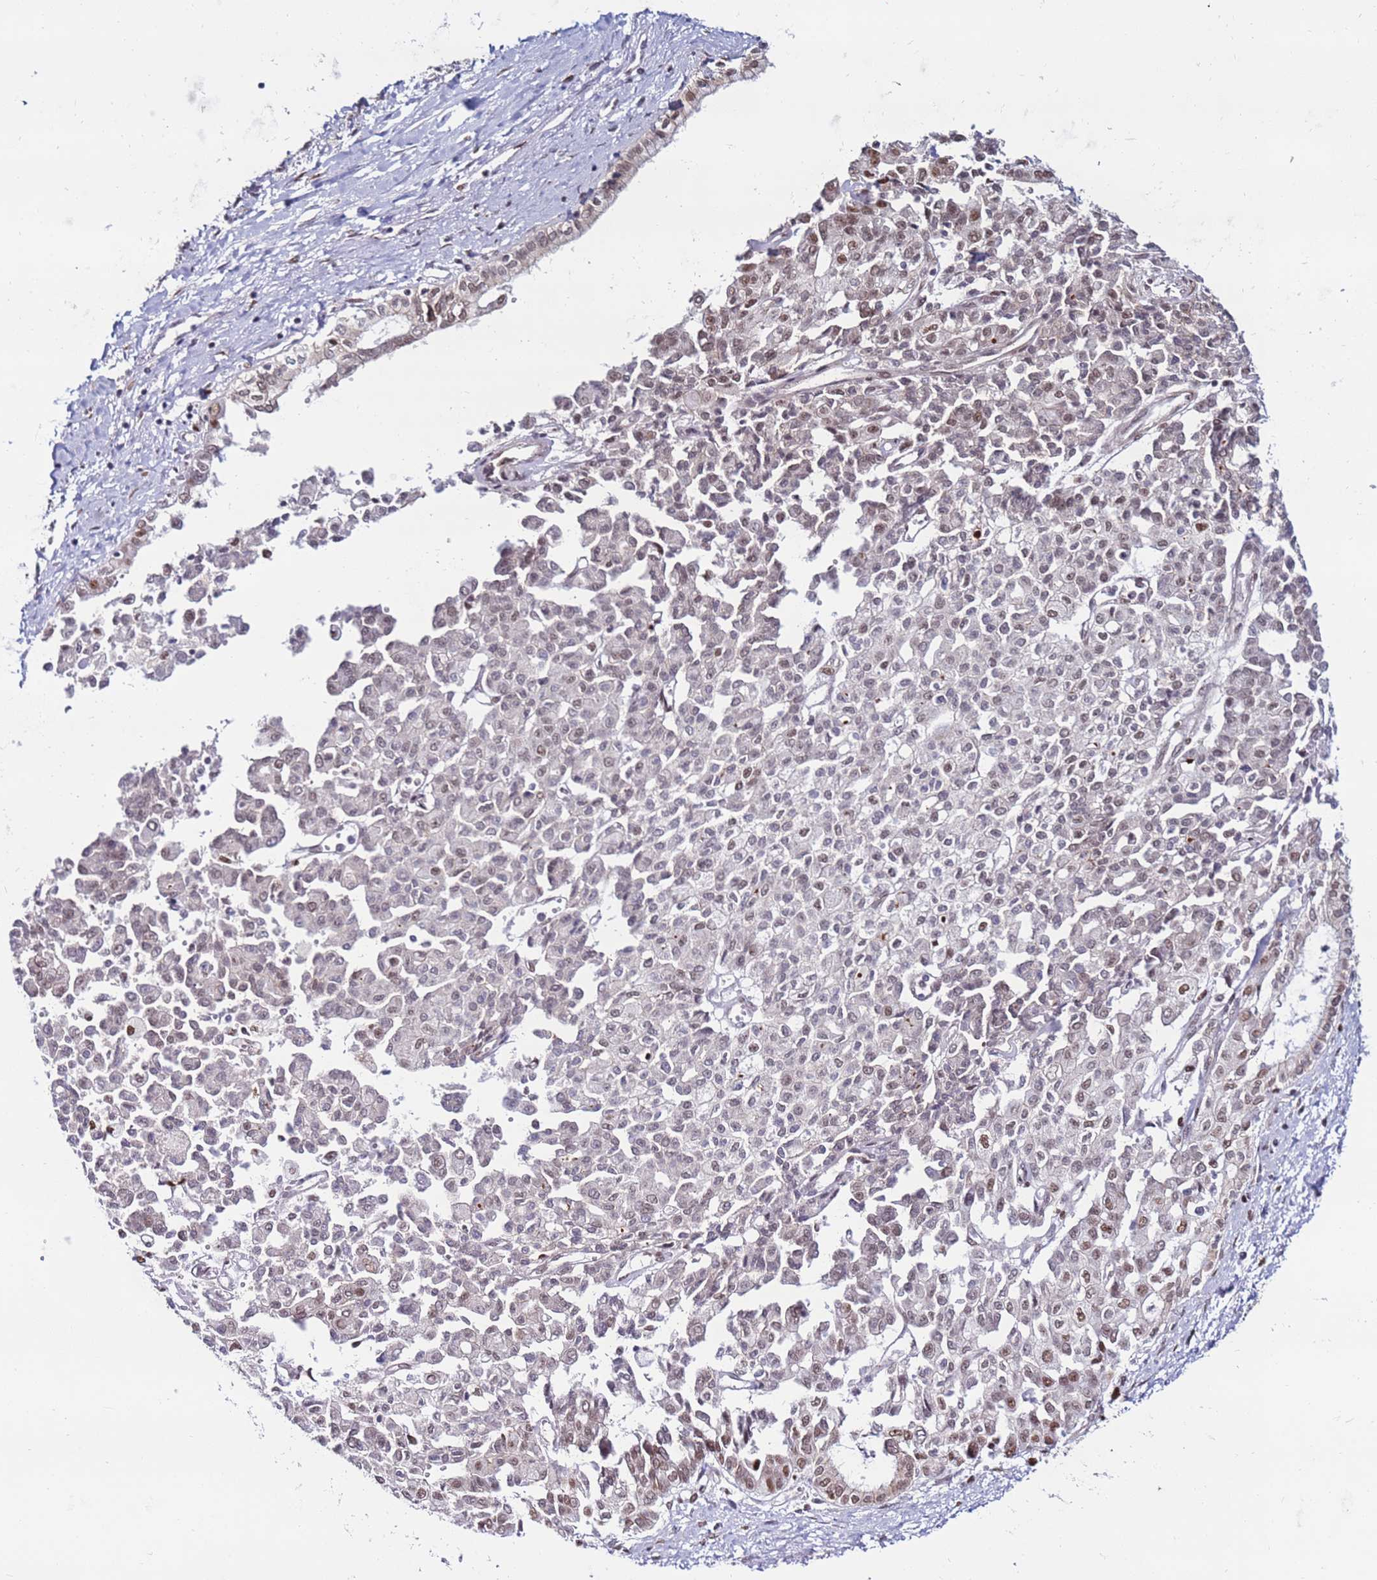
{"staining": {"intensity": "weak", "quantity": "25%-75%", "location": "nuclear"}, "tissue": "liver cancer", "cell_type": "Tumor cells", "image_type": "cancer", "snomed": [{"axis": "morphology", "description": "Cholangiocarcinoma"}, {"axis": "topography", "description": "Liver"}], "caption": "Protein expression analysis of human liver cholangiocarcinoma reveals weak nuclear staining in approximately 25%-75% of tumor cells. The staining was performed using DAB (3,3'-diaminobenzidine), with brown indicating positive protein expression. Nuclei are stained blue with hematoxylin.", "gene": "KPNA4", "patient": {"sex": "female", "age": 77}}